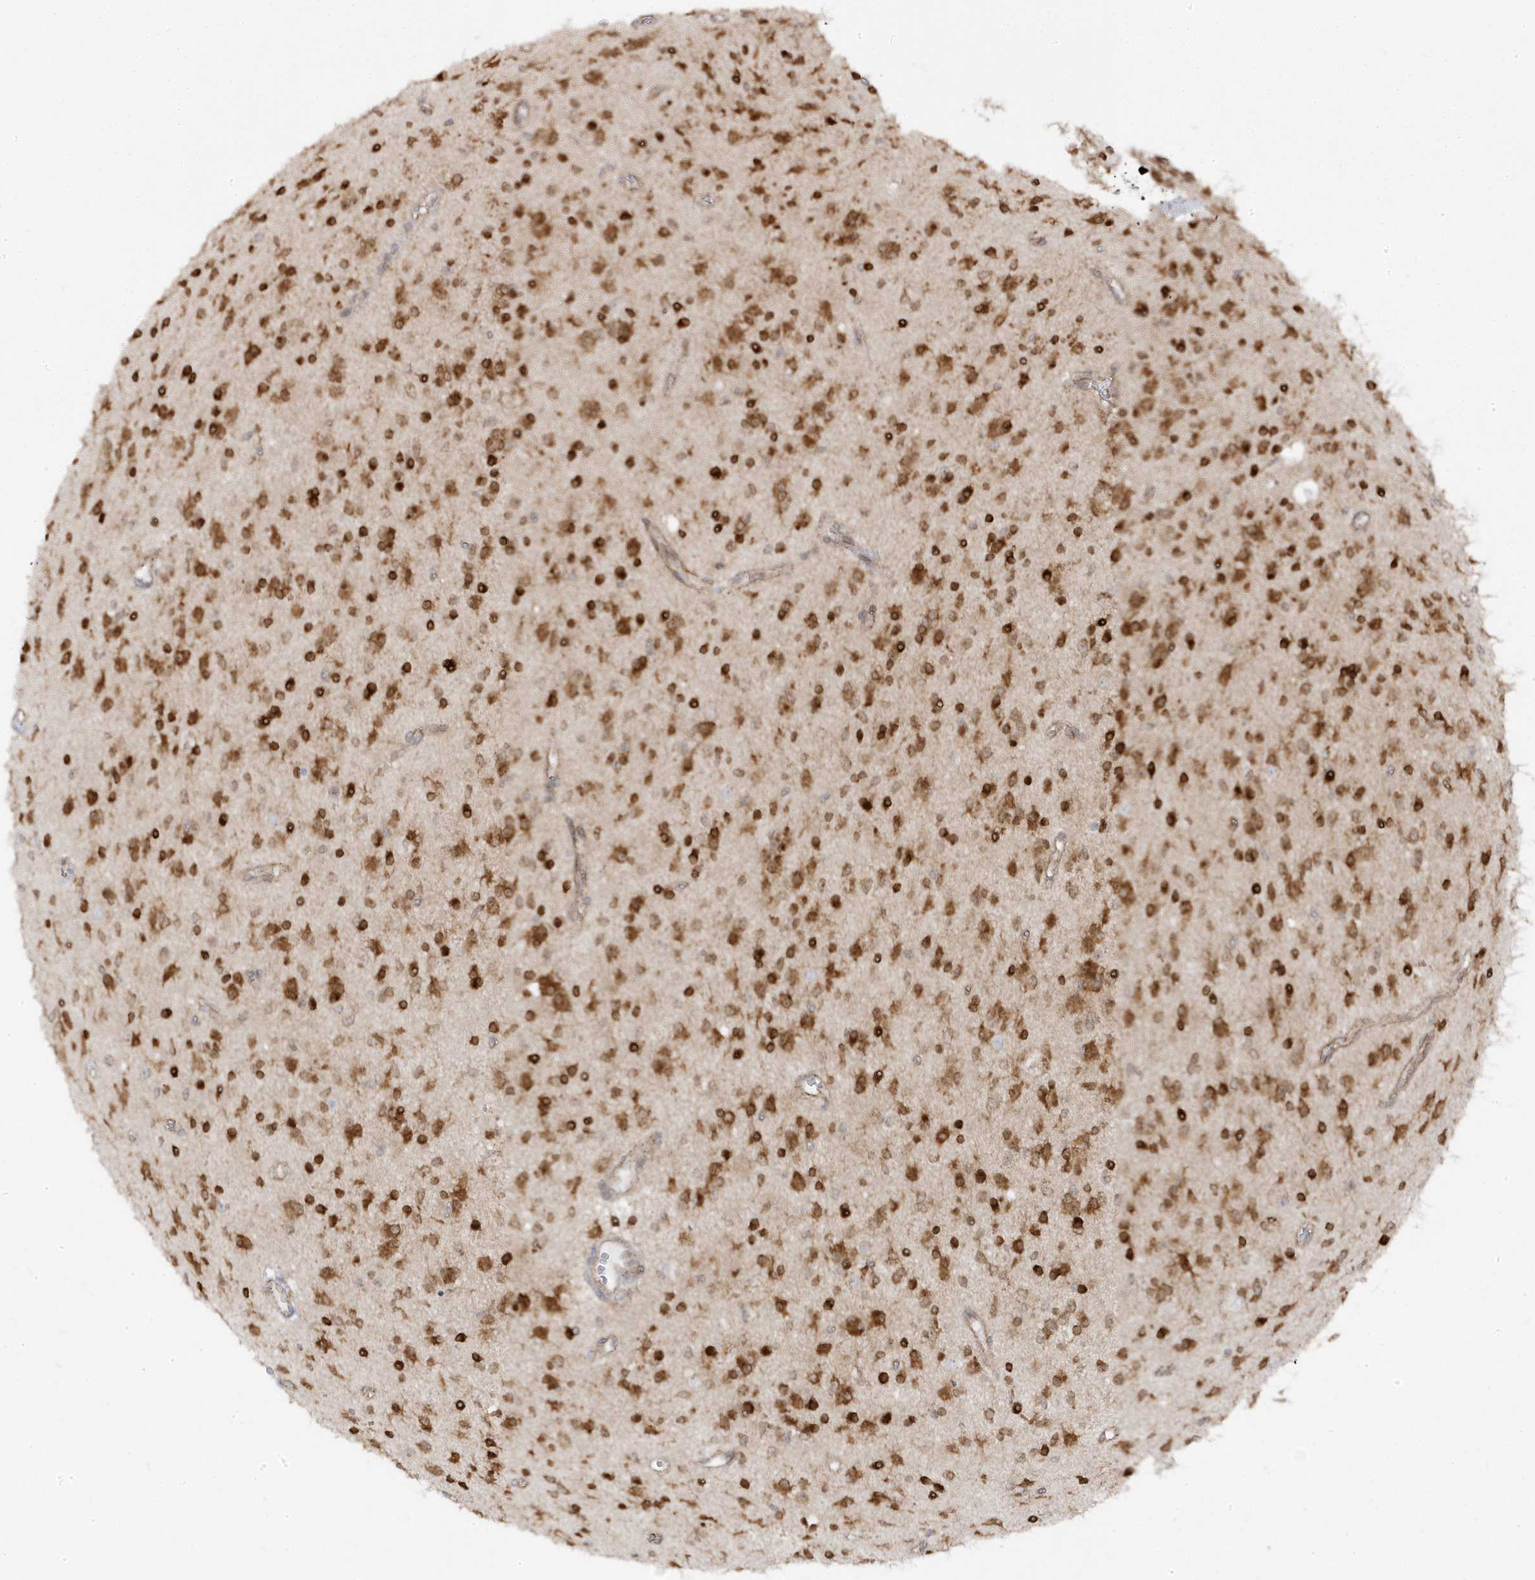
{"staining": {"intensity": "strong", "quantity": ">75%", "location": "cytoplasmic/membranous"}, "tissue": "glioma", "cell_type": "Tumor cells", "image_type": "cancer", "snomed": [{"axis": "morphology", "description": "Glioma, malignant, High grade"}, {"axis": "topography", "description": "Brain"}], "caption": "Glioma stained with immunohistochemistry (IHC) exhibits strong cytoplasmic/membranous staining in approximately >75% of tumor cells.", "gene": "ZNF654", "patient": {"sex": "male", "age": 34}}